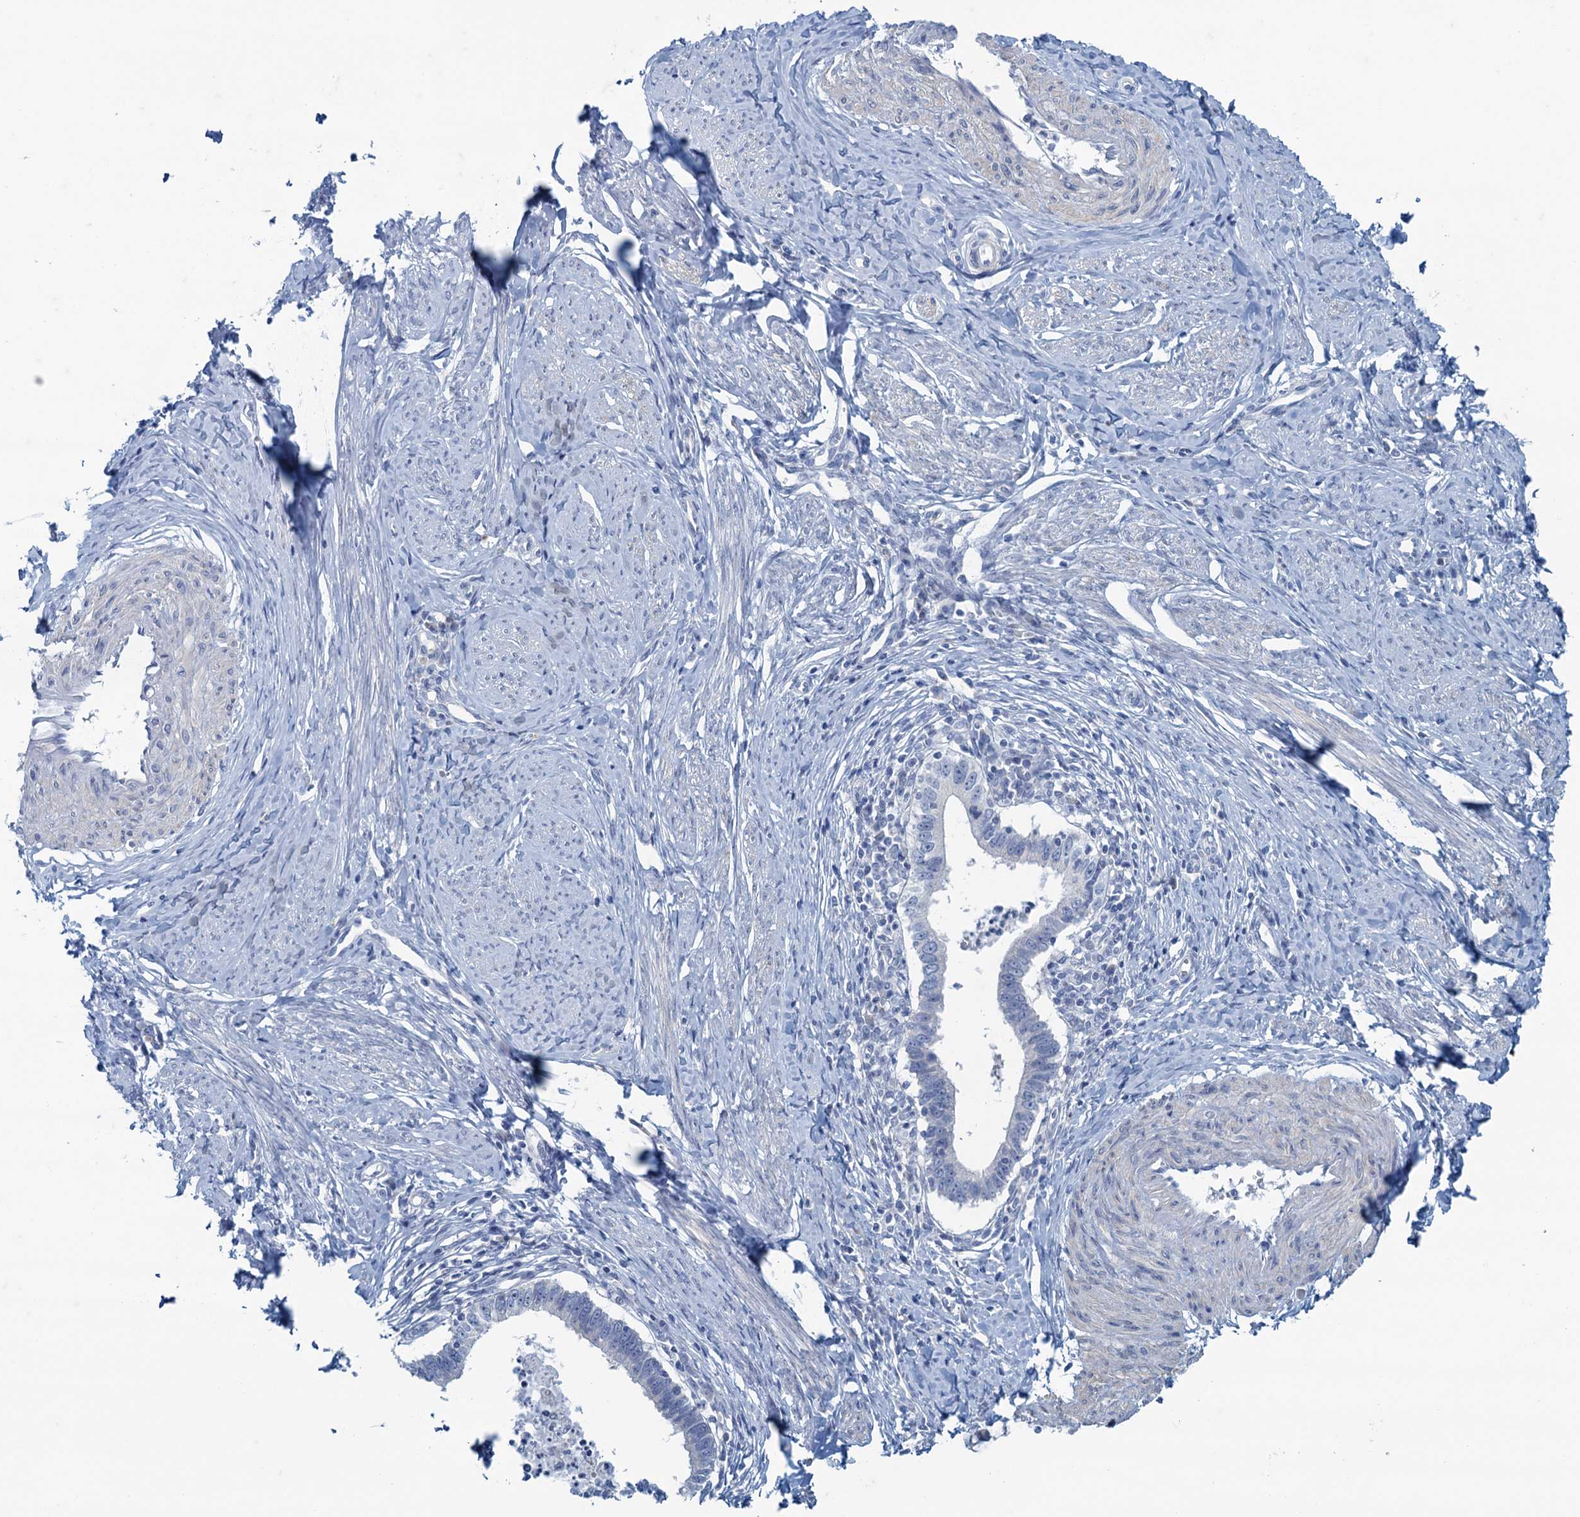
{"staining": {"intensity": "negative", "quantity": "none", "location": "none"}, "tissue": "cervical cancer", "cell_type": "Tumor cells", "image_type": "cancer", "snomed": [{"axis": "morphology", "description": "Adenocarcinoma, NOS"}, {"axis": "topography", "description": "Cervix"}], "caption": "Immunohistochemistry (IHC) histopathology image of neoplastic tissue: cervical adenocarcinoma stained with DAB (3,3'-diaminobenzidine) reveals no significant protein expression in tumor cells.", "gene": "MAP1LC3A", "patient": {"sex": "female", "age": 36}}